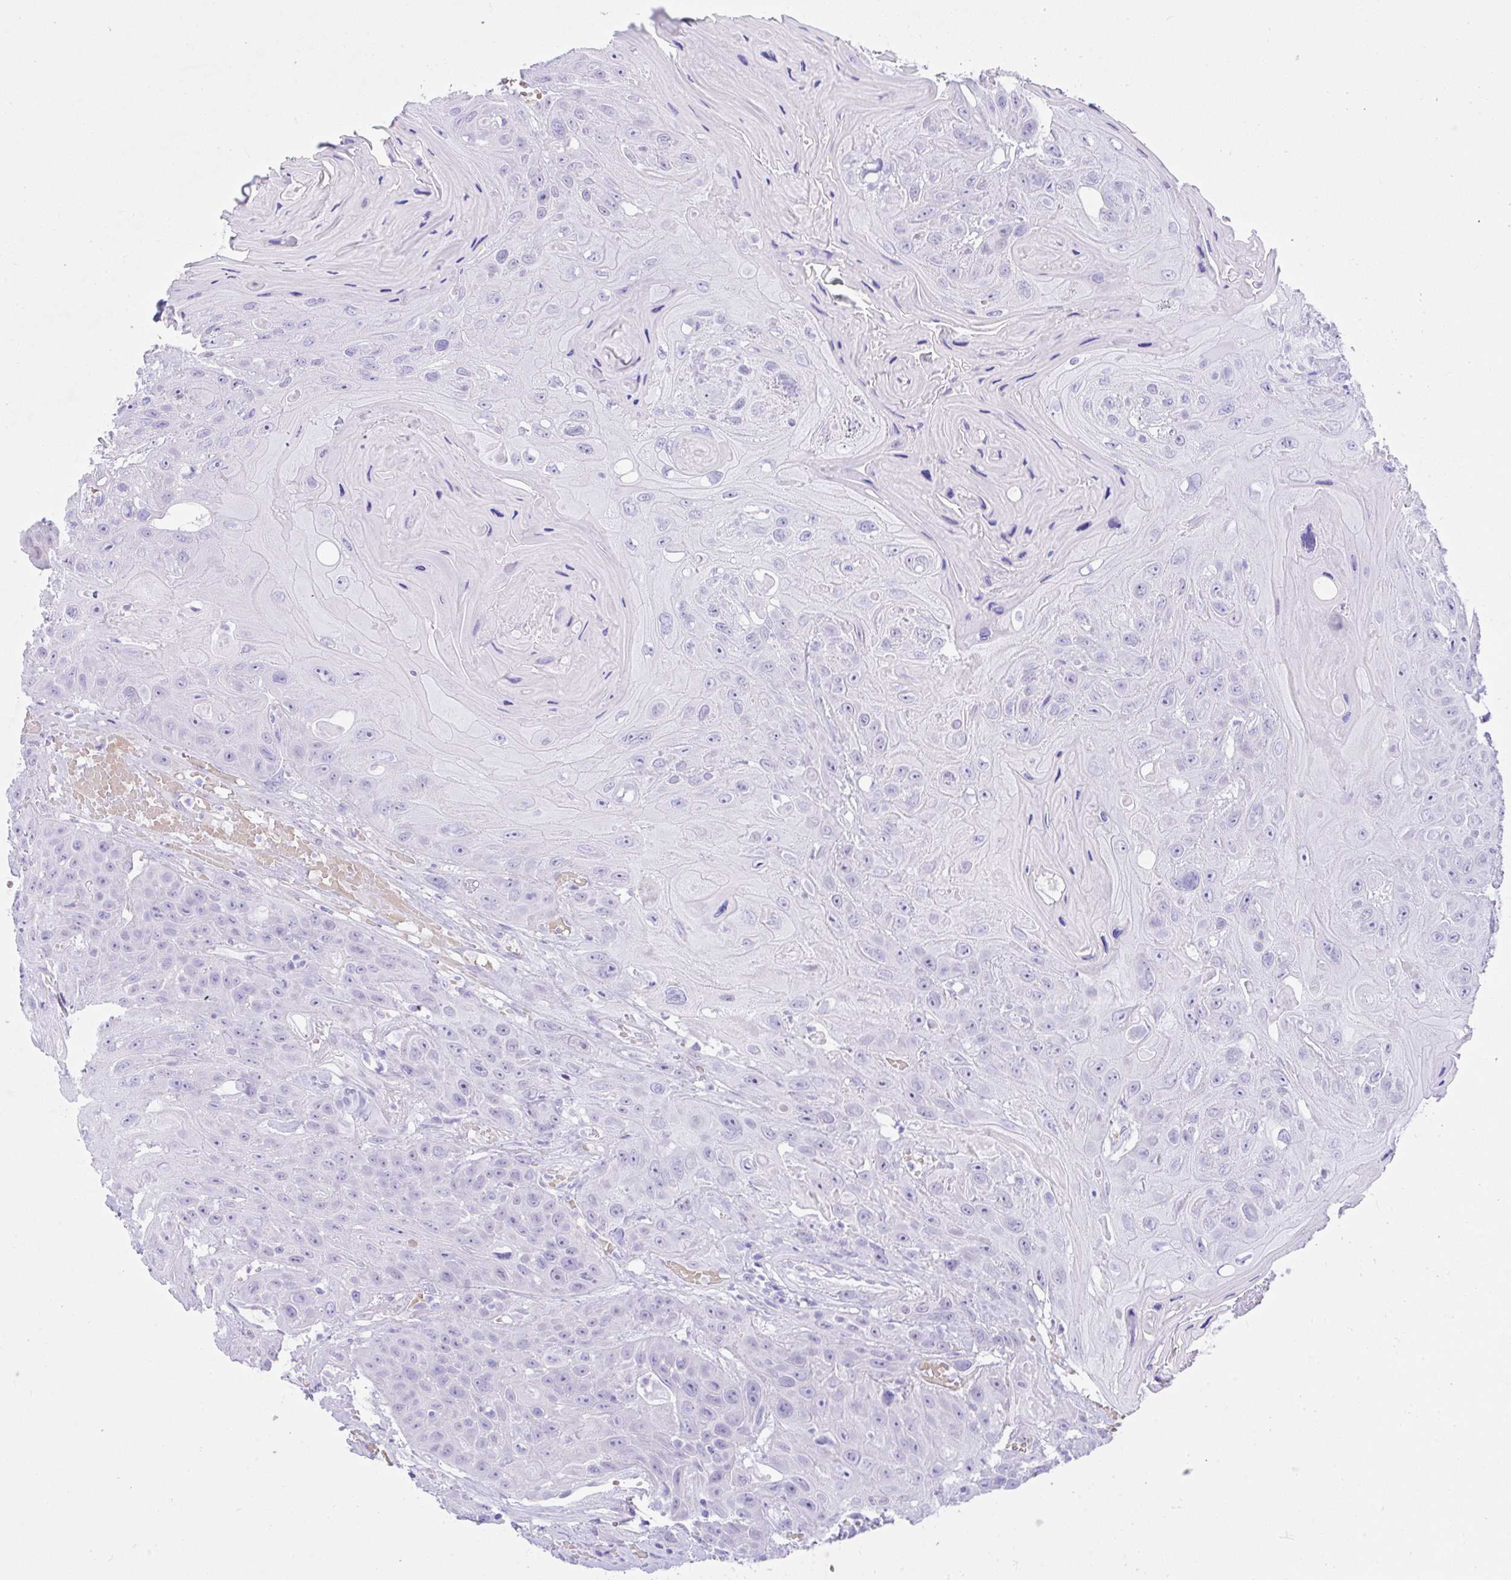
{"staining": {"intensity": "negative", "quantity": "none", "location": "none"}, "tissue": "head and neck cancer", "cell_type": "Tumor cells", "image_type": "cancer", "snomed": [{"axis": "morphology", "description": "Squamous cell carcinoma, NOS"}, {"axis": "topography", "description": "Head-Neck"}], "caption": "Squamous cell carcinoma (head and neck) stained for a protein using IHC demonstrates no expression tumor cells.", "gene": "SEL1L2", "patient": {"sex": "female", "age": 59}}